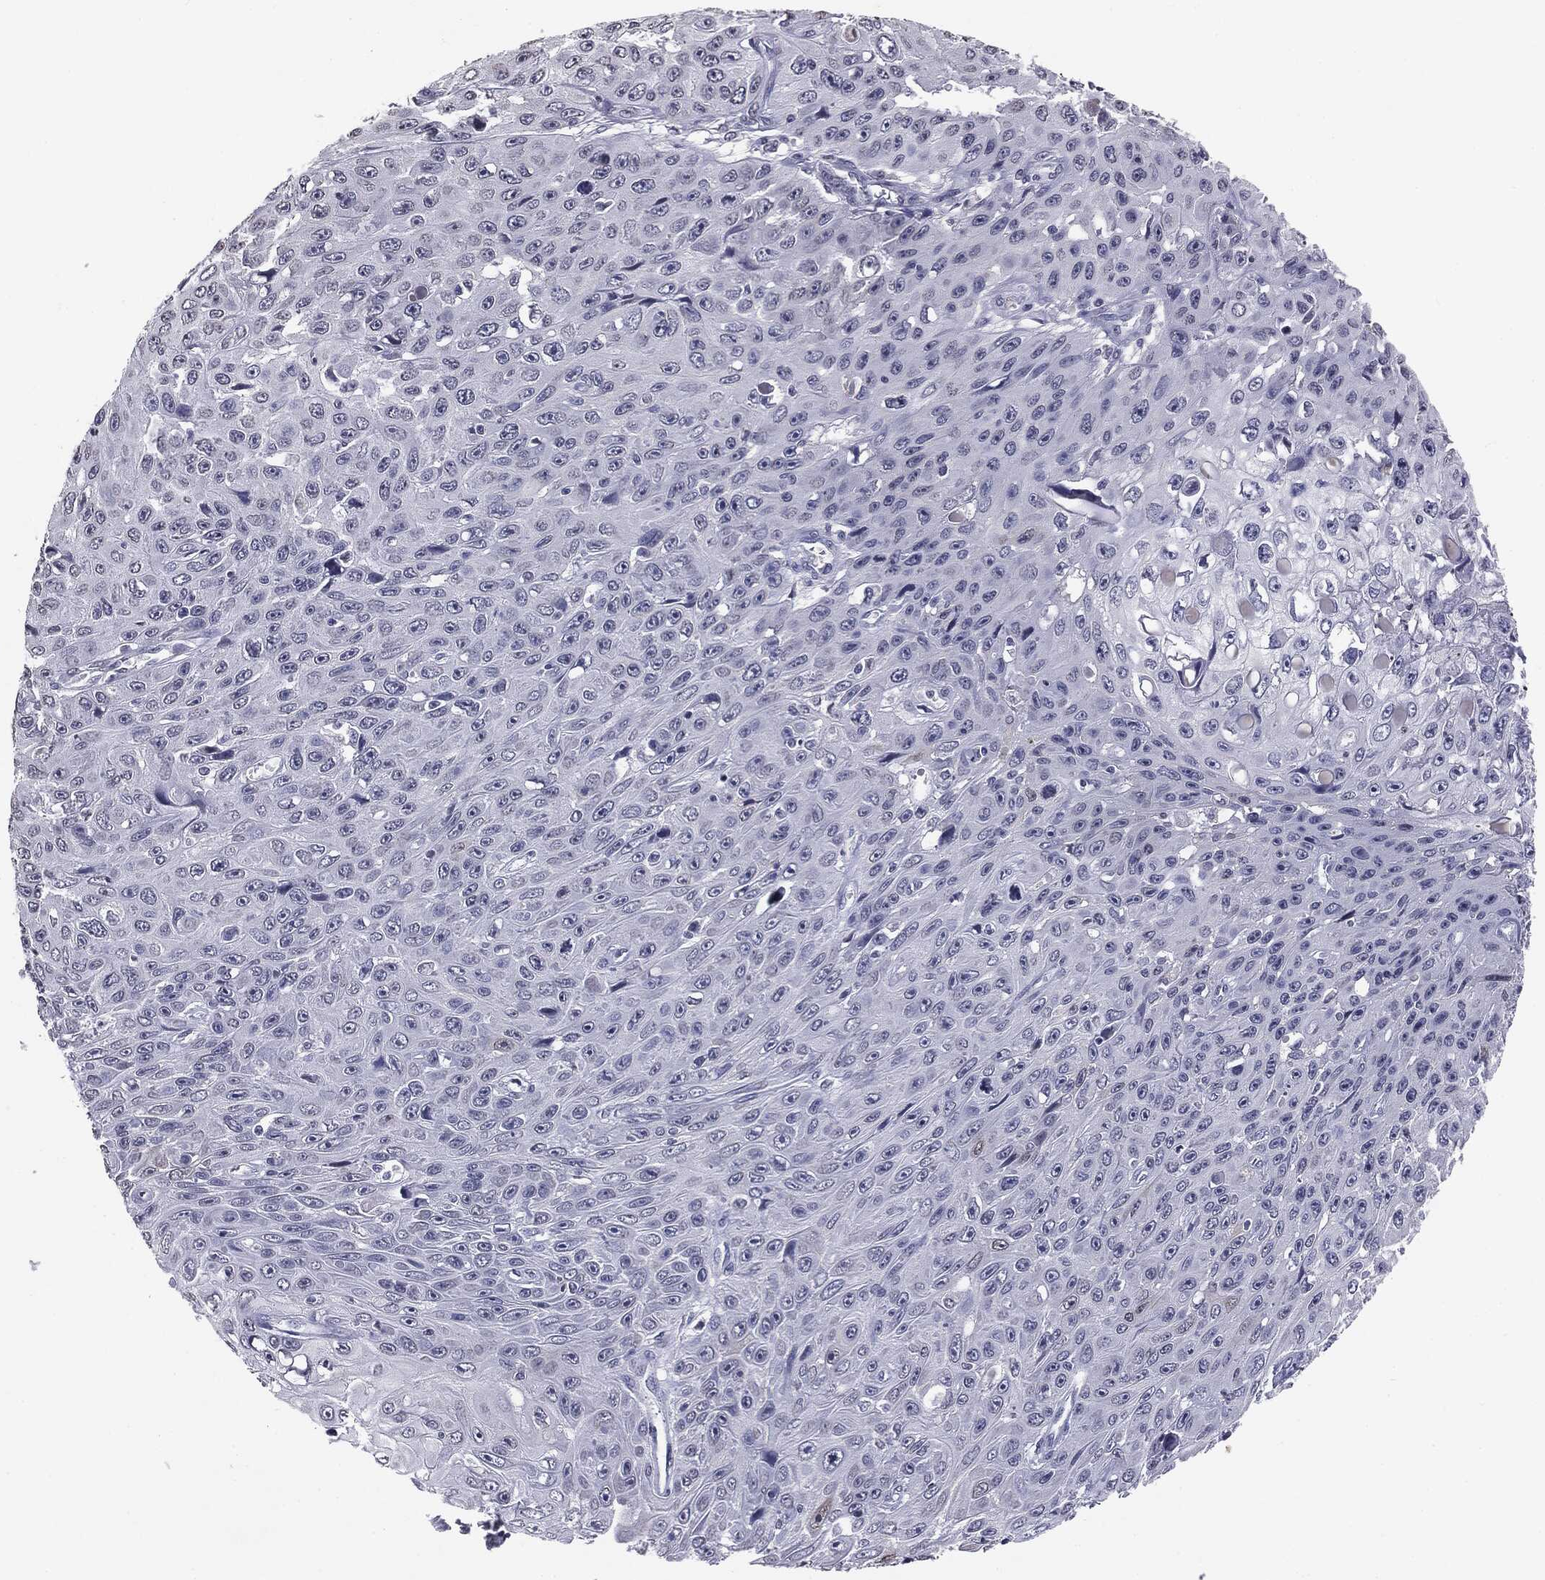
{"staining": {"intensity": "negative", "quantity": "none", "location": "none"}, "tissue": "skin cancer", "cell_type": "Tumor cells", "image_type": "cancer", "snomed": [{"axis": "morphology", "description": "Squamous cell carcinoma, NOS"}, {"axis": "topography", "description": "Skin"}], "caption": "There is no significant expression in tumor cells of skin squamous cell carcinoma. (DAB (3,3'-diaminobenzidine) immunohistochemistry (IHC) with hematoxylin counter stain).", "gene": "SERPINB4", "patient": {"sex": "male", "age": 82}}